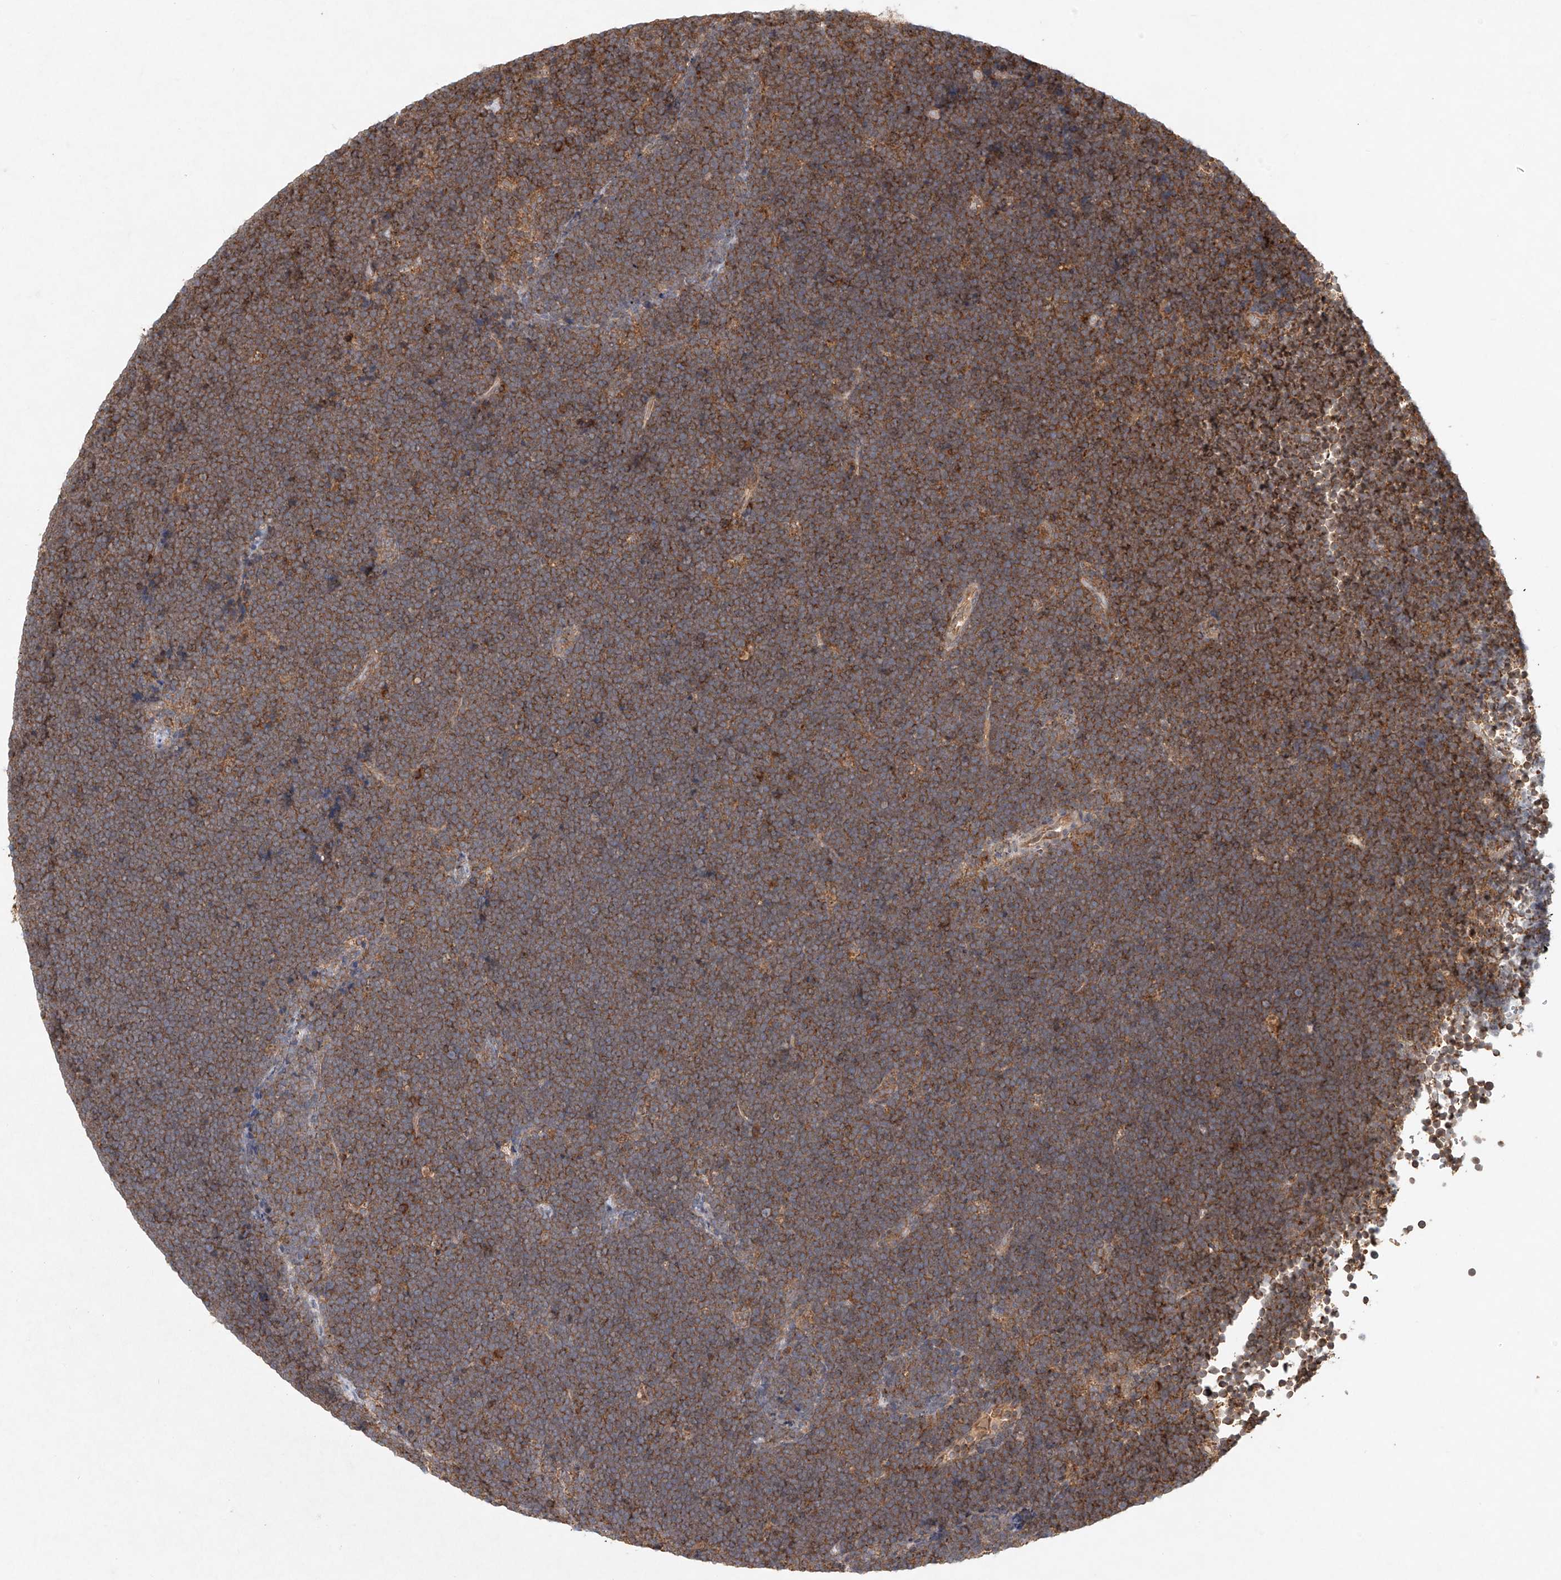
{"staining": {"intensity": "weak", "quantity": ">75%", "location": "cytoplasmic/membranous"}, "tissue": "lymphoma", "cell_type": "Tumor cells", "image_type": "cancer", "snomed": [{"axis": "morphology", "description": "Malignant lymphoma, non-Hodgkin's type, High grade"}, {"axis": "topography", "description": "Lymph node"}], "caption": "Lymphoma stained for a protein (brown) reveals weak cytoplasmic/membranous positive expression in about >75% of tumor cells.", "gene": "DCAF11", "patient": {"sex": "male", "age": 13}}